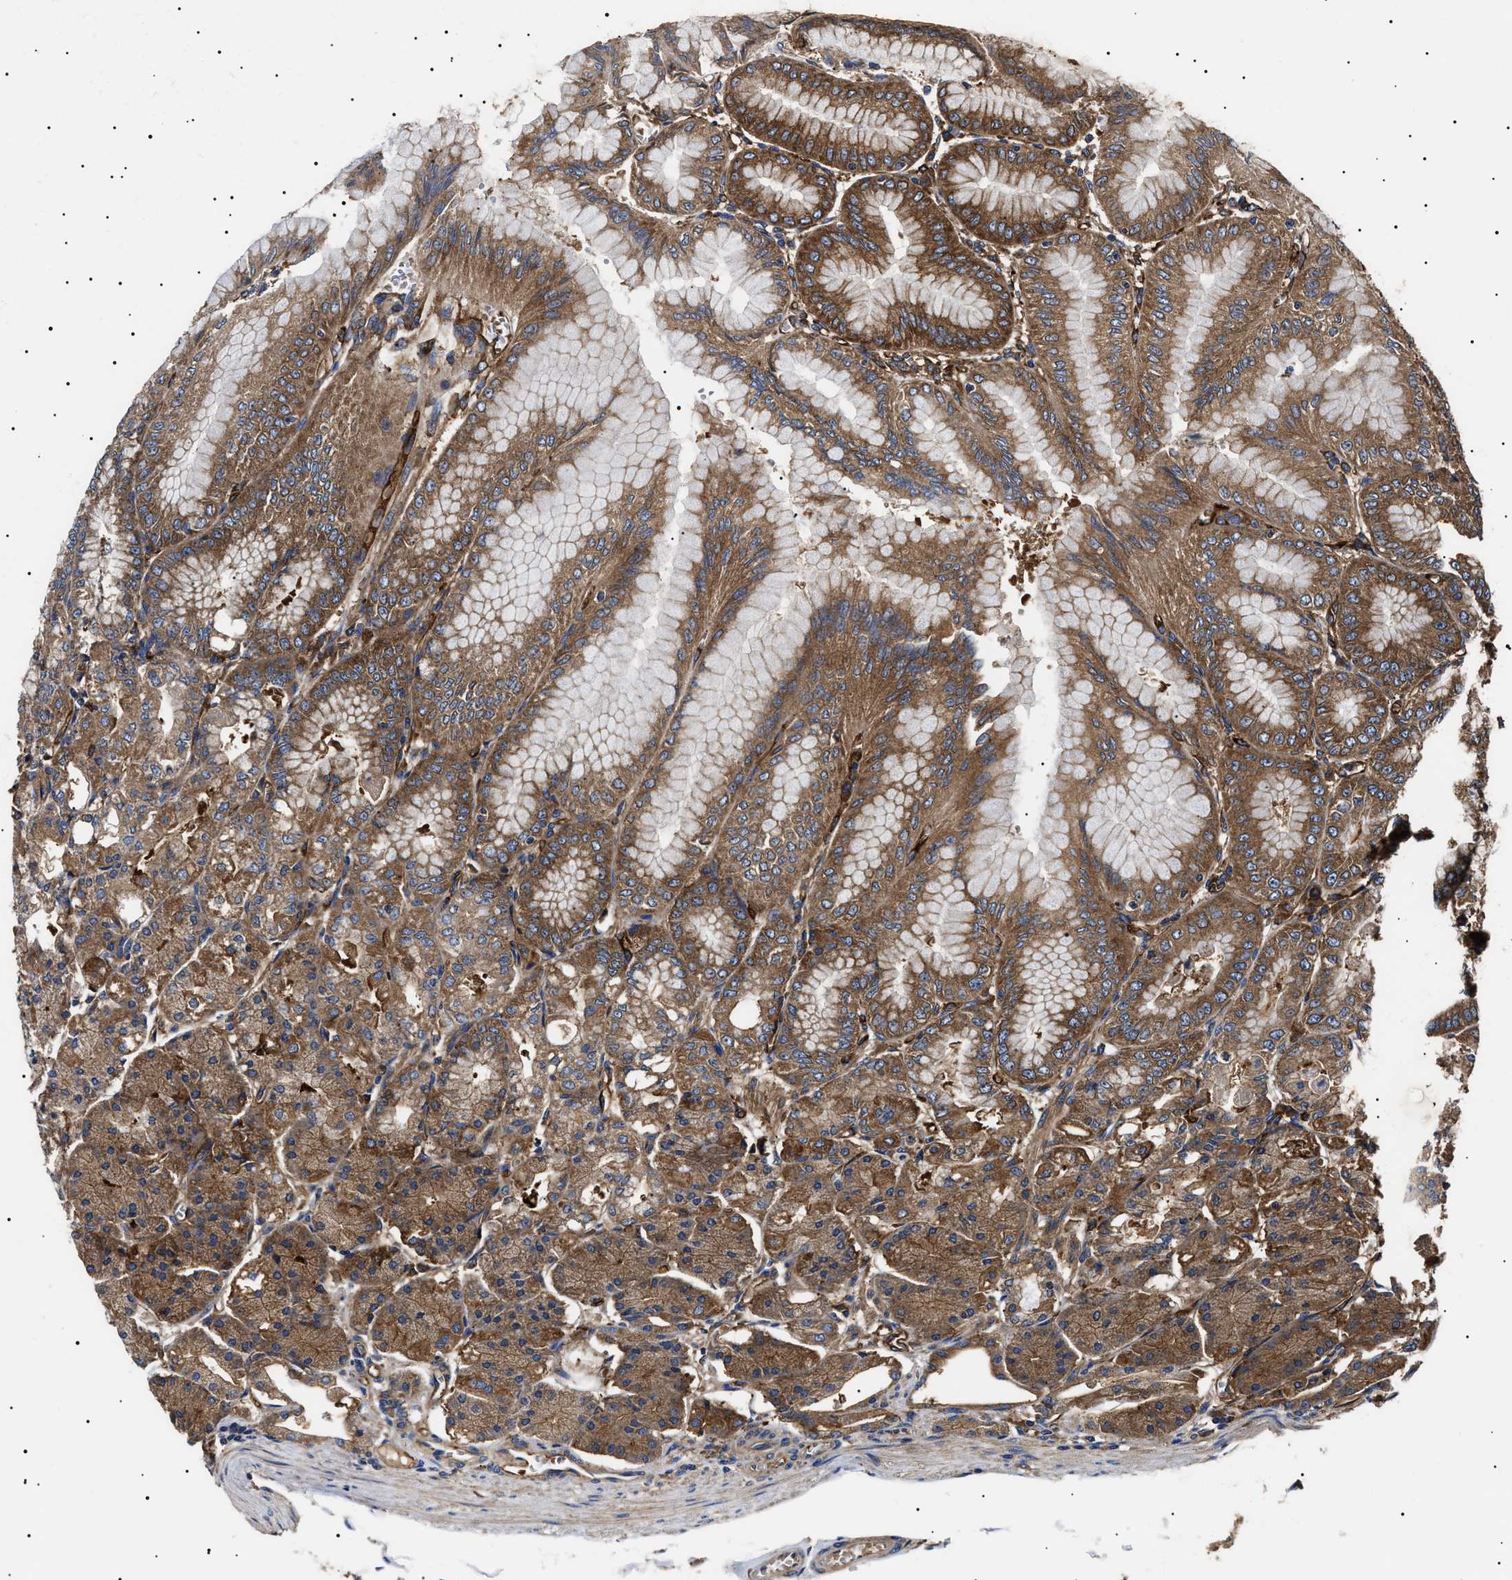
{"staining": {"intensity": "moderate", "quantity": ">75%", "location": "cytoplasmic/membranous"}, "tissue": "stomach", "cell_type": "Glandular cells", "image_type": "normal", "snomed": [{"axis": "morphology", "description": "Normal tissue, NOS"}, {"axis": "topography", "description": "Stomach, lower"}], "caption": "Immunohistochemistry (IHC) histopathology image of unremarkable stomach: stomach stained using immunohistochemistry displays medium levels of moderate protein expression localized specifically in the cytoplasmic/membranous of glandular cells, appearing as a cytoplasmic/membranous brown color.", "gene": "TPP2", "patient": {"sex": "male", "age": 71}}